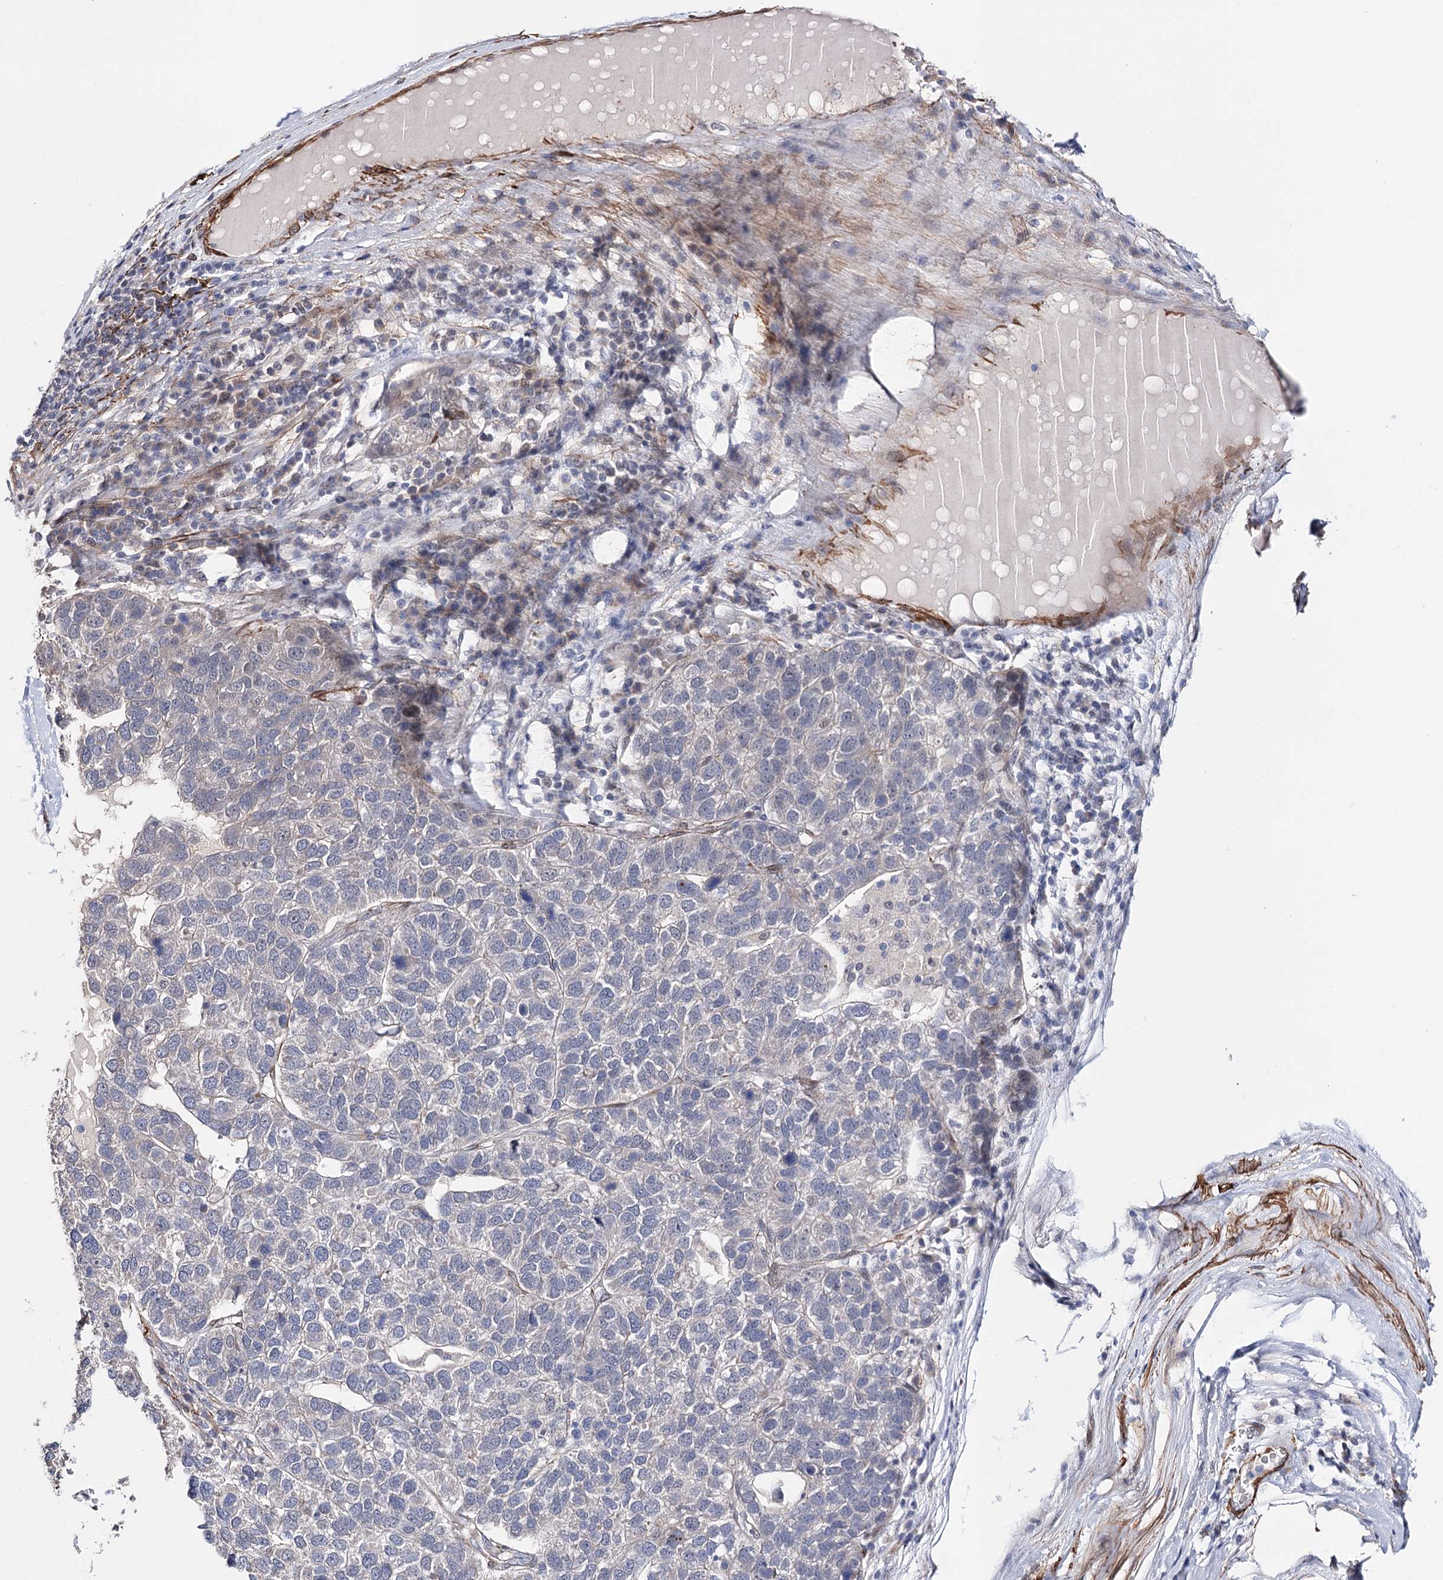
{"staining": {"intensity": "negative", "quantity": "none", "location": "none"}, "tissue": "pancreatic cancer", "cell_type": "Tumor cells", "image_type": "cancer", "snomed": [{"axis": "morphology", "description": "Adenocarcinoma, NOS"}, {"axis": "topography", "description": "Pancreas"}], "caption": "The histopathology image exhibits no significant expression in tumor cells of pancreatic cancer (adenocarcinoma).", "gene": "CFAP46", "patient": {"sex": "female", "age": 61}}